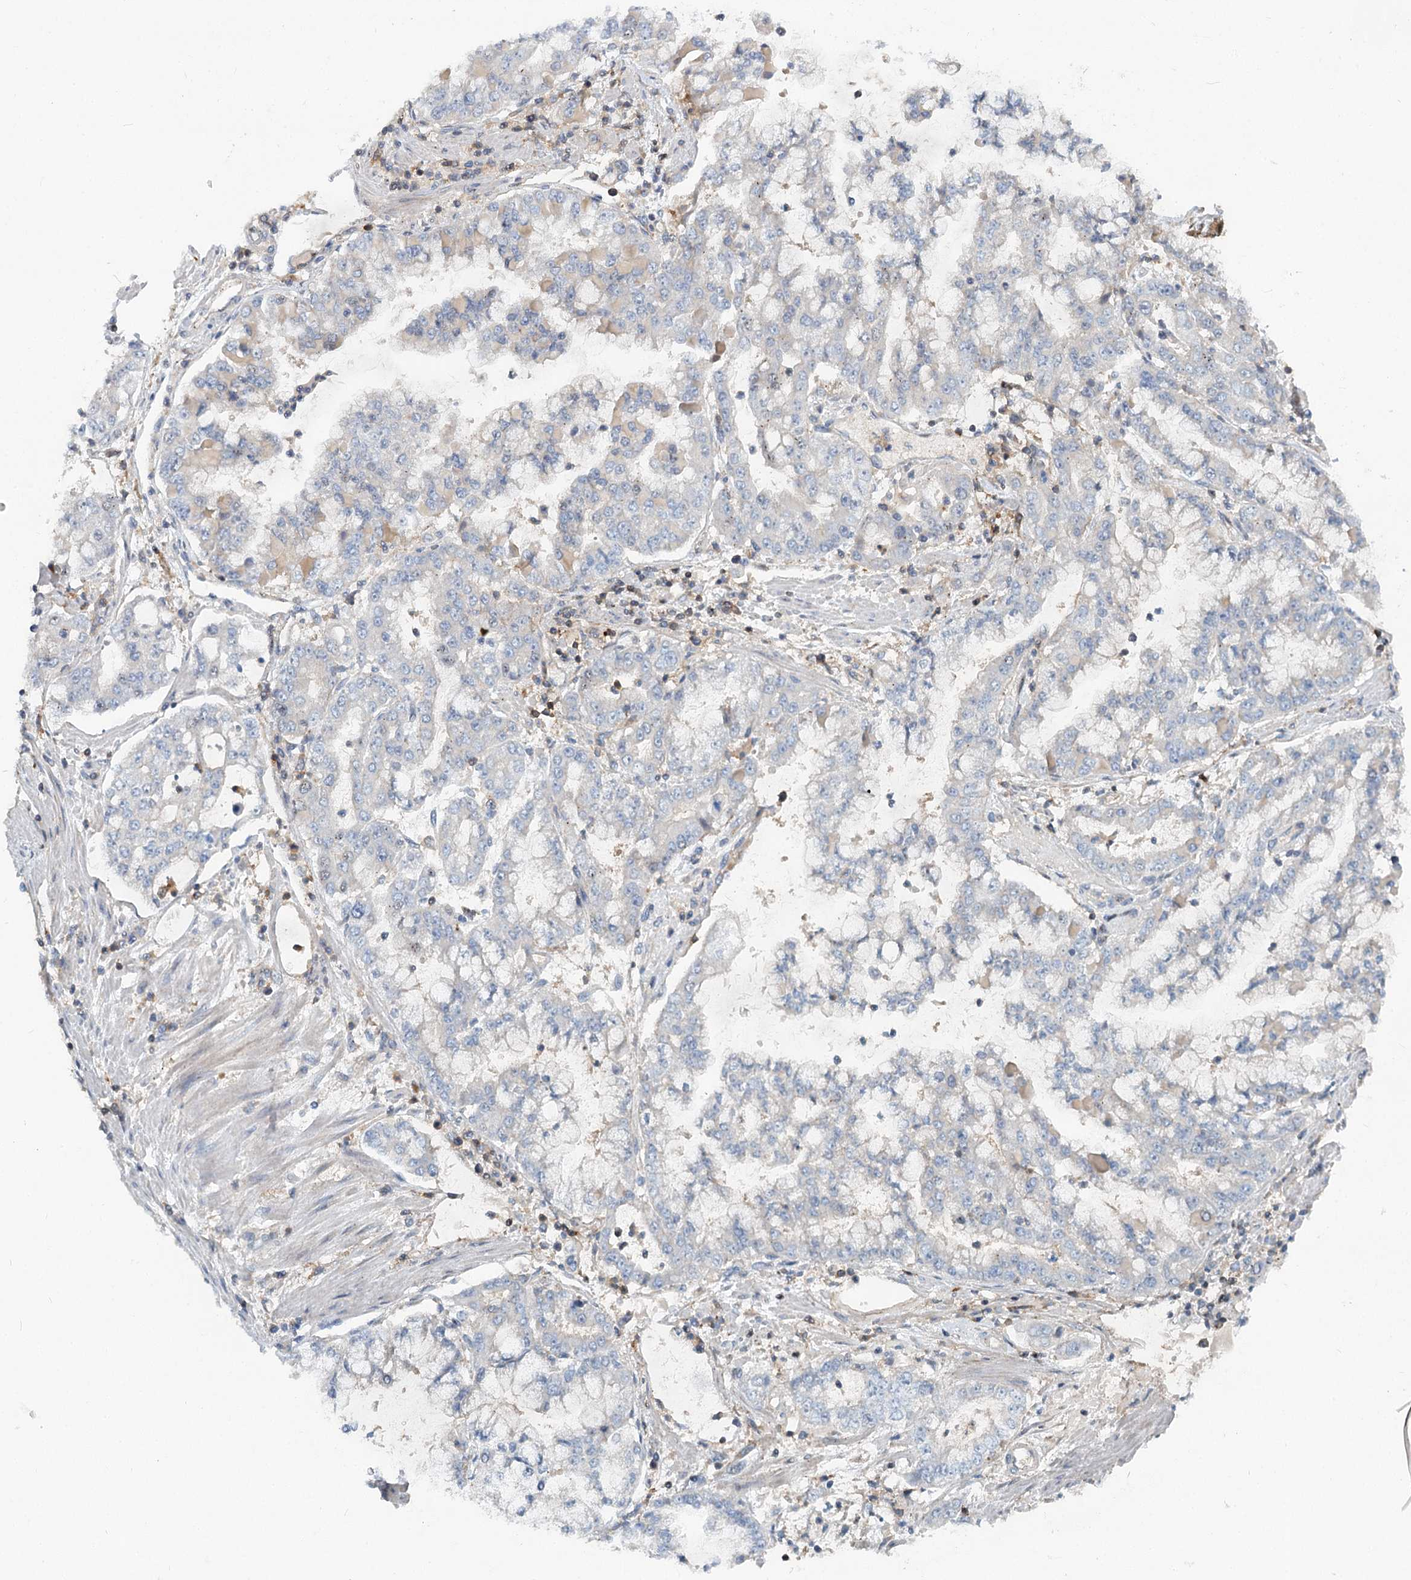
{"staining": {"intensity": "negative", "quantity": "none", "location": "none"}, "tissue": "stomach cancer", "cell_type": "Tumor cells", "image_type": "cancer", "snomed": [{"axis": "morphology", "description": "Adenocarcinoma, NOS"}, {"axis": "topography", "description": "Stomach"}], "caption": "Immunohistochemistry (IHC) of human stomach cancer displays no positivity in tumor cells.", "gene": "CDC42SE2", "patient": {"sex": "male", "age": 76}}